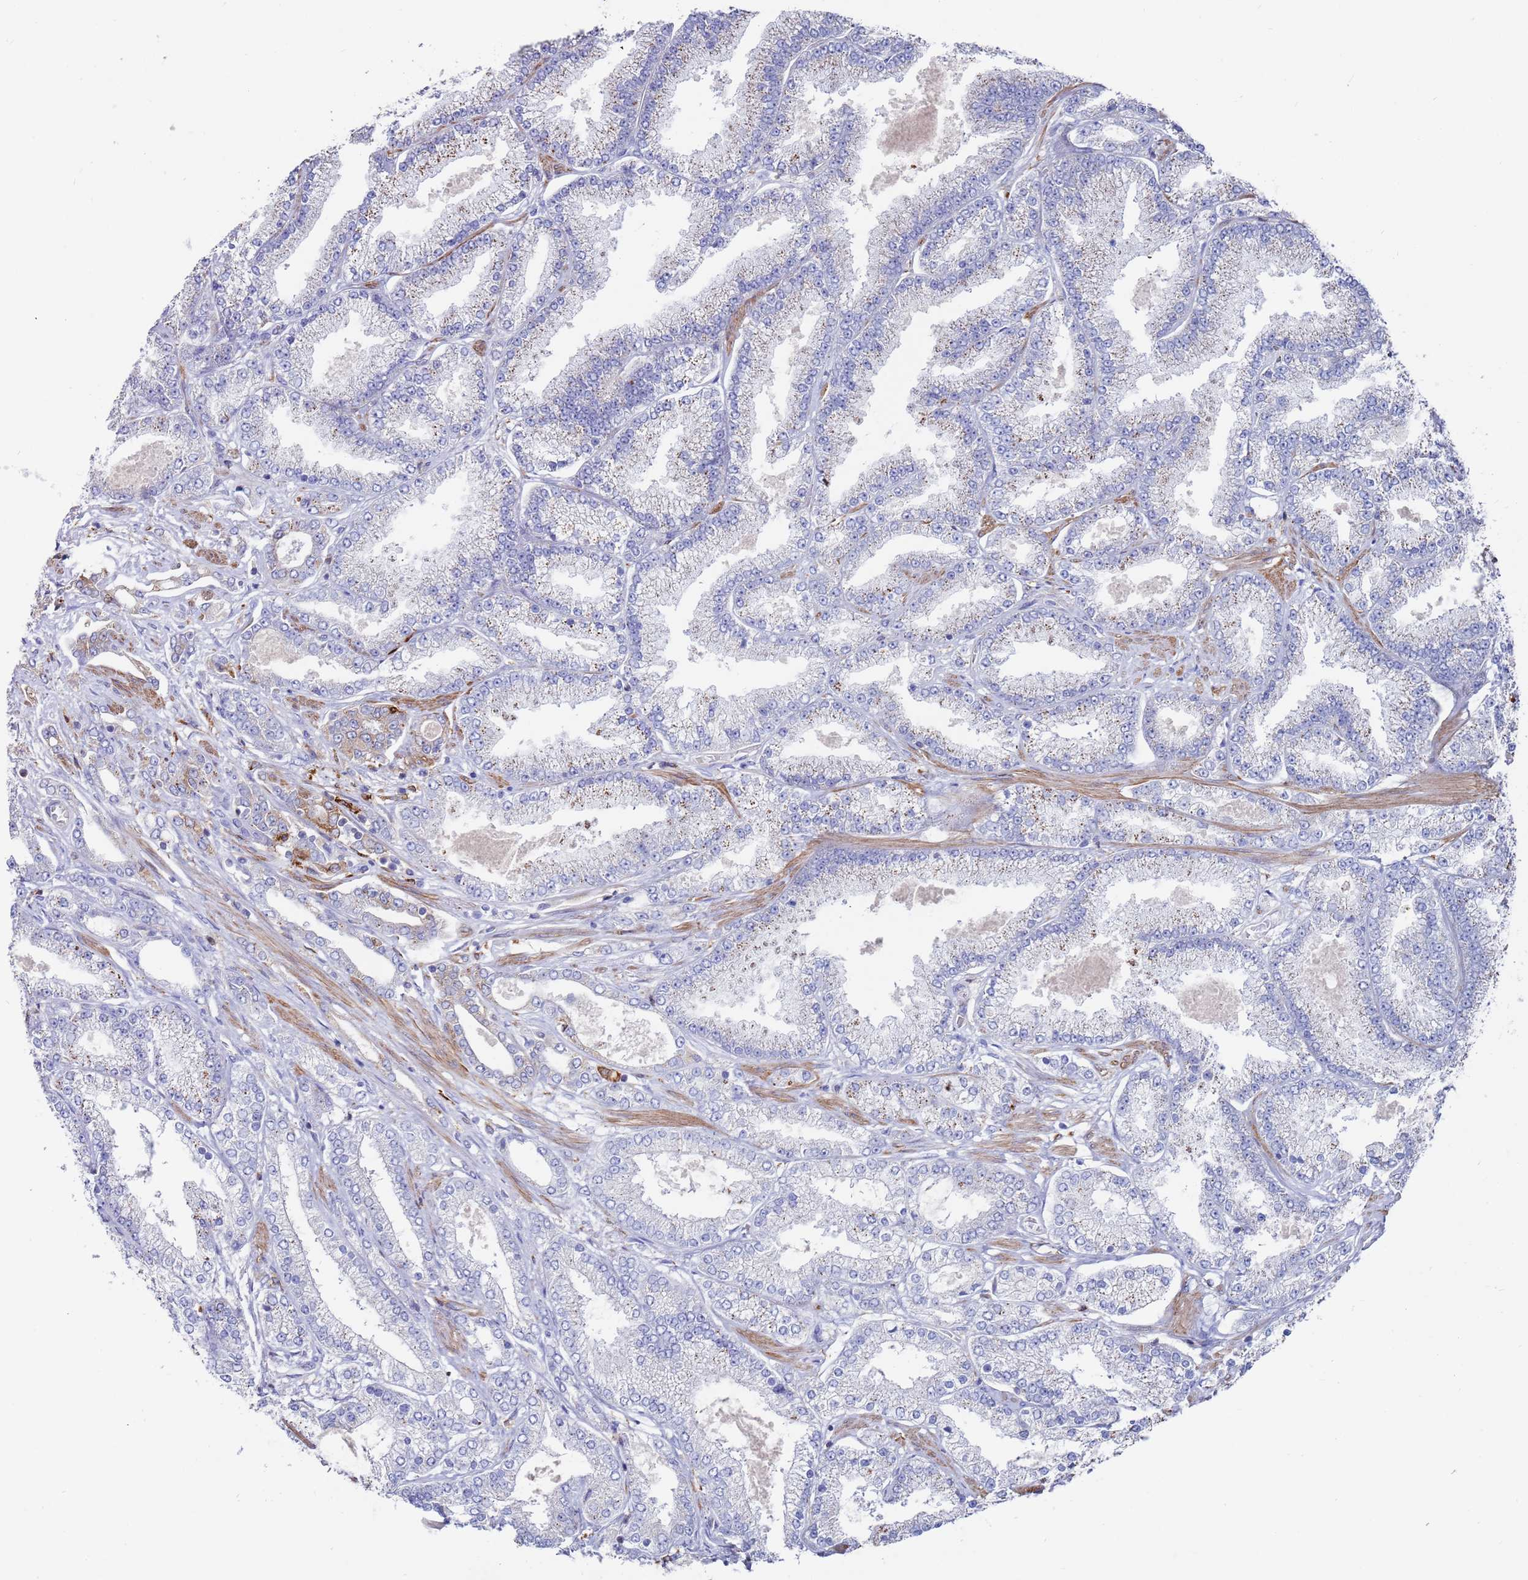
{"staining": {"intensity": "moderate", "quantity": "<25%", "location": "cytoplasmic/membranous"}, "tissue": "prostate cancer", "cell_type": "Tumor cells", "image_type": "cancer", "snomed": [{"axis": "morphology", "description": "Adenocarcinoma, High grade"}, {"axis": "topography", "description": "Prostate"}], "caption": "Moderate cytoplasmic/membranous protein expression is present in approximately <25% of tumor cells in high-grade adenocarcinoma (prostate).", "gene": "GREB1L", "patient": {"sex": "male", "age": 68}}